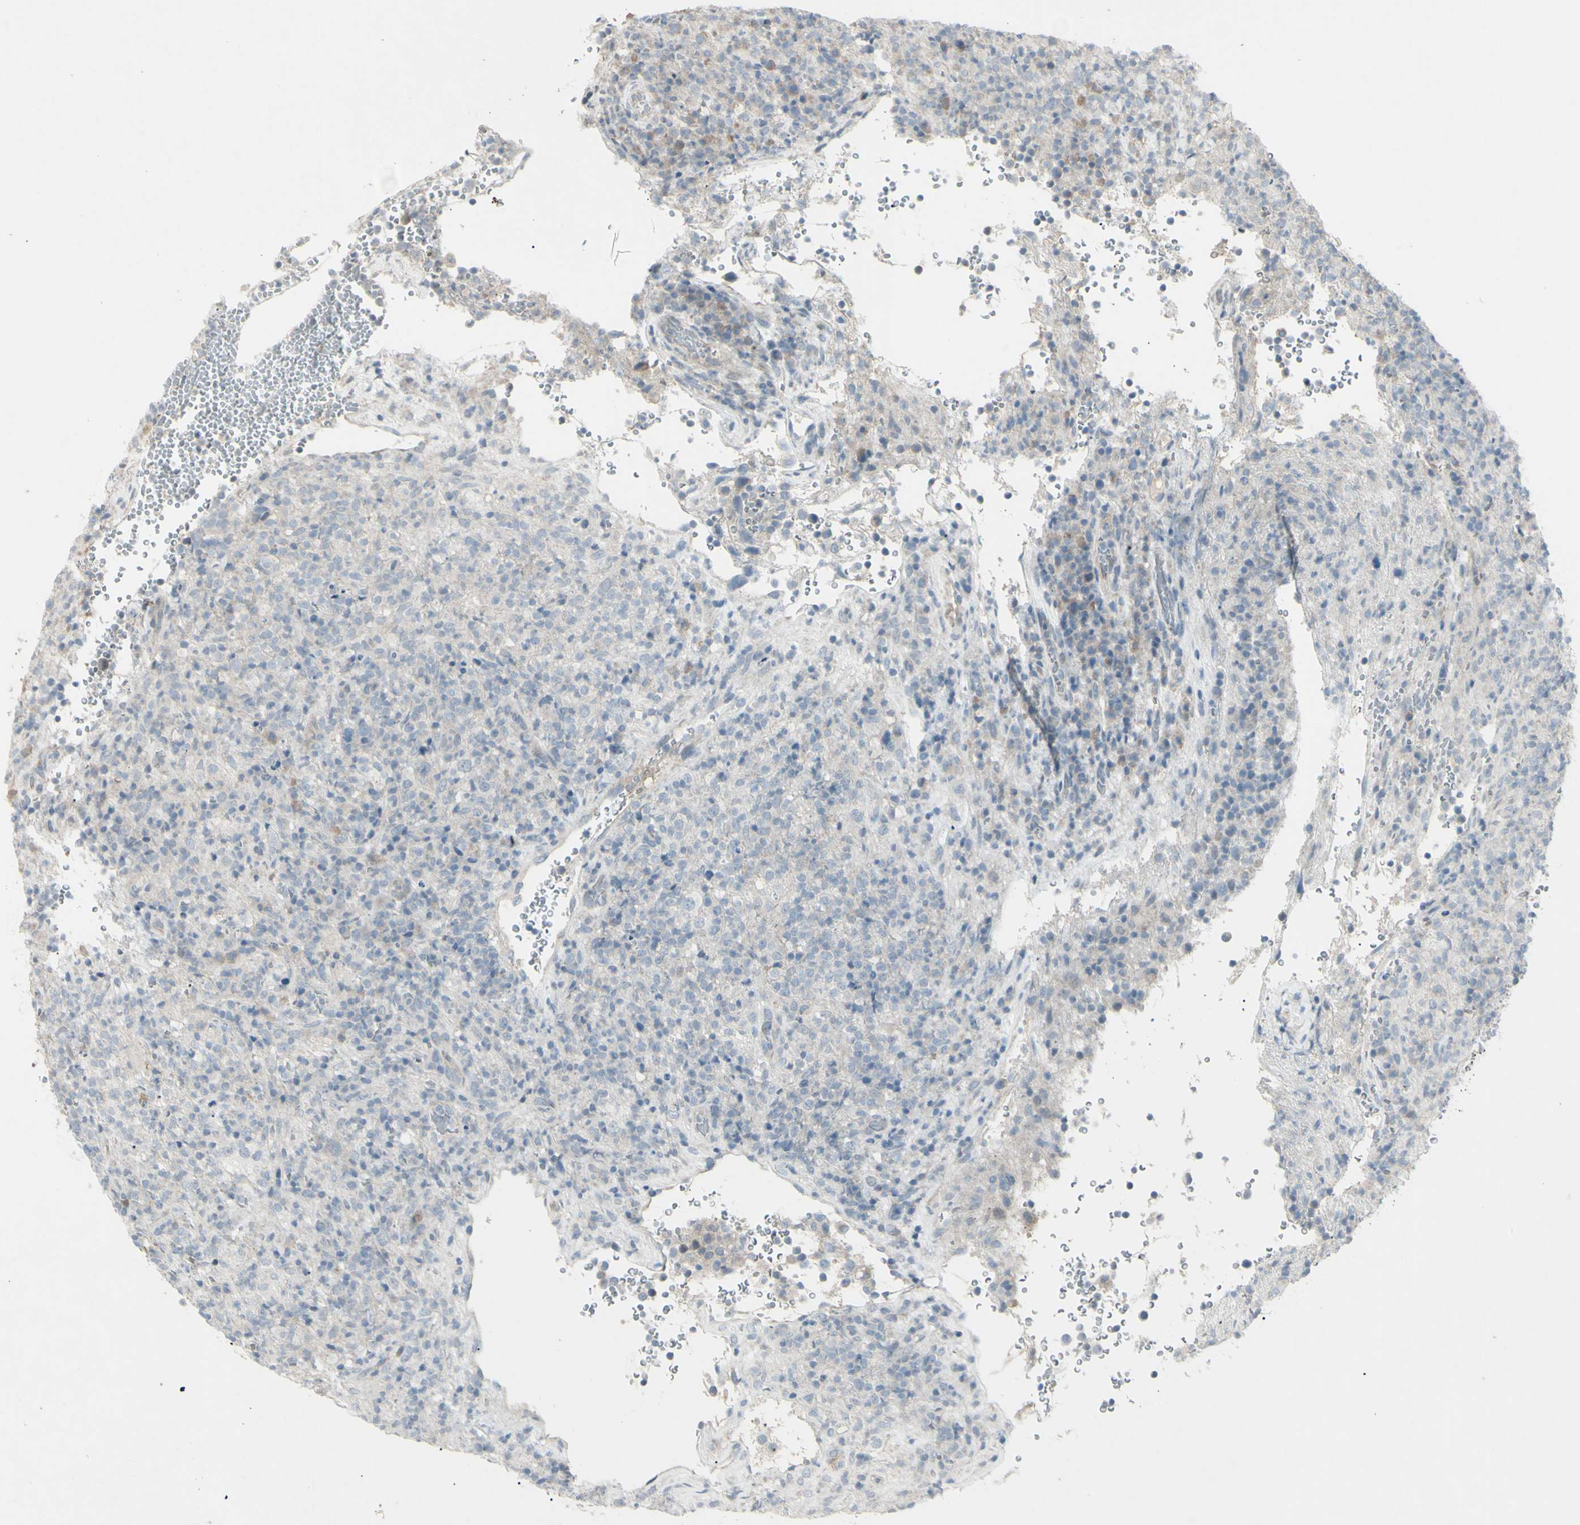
{"staining": {"intensity": "negative", "quantity": "none", "location": "none"}, "tissue": "lymphoma", "cell_type": "Tumor cells", "image_type": "cancer", "snomed": [{"axis": "morphology", "description": "Malignant lymphoma, non-Hodgkin's type, High grade"}, {"axis": "topography", "description": "Lymph node"}], "caption": "IHC of lymphoma shows no positivity in tumor cells.", "gene": "SH3GL2", "patient": {"sex": "female", "age": 76}}